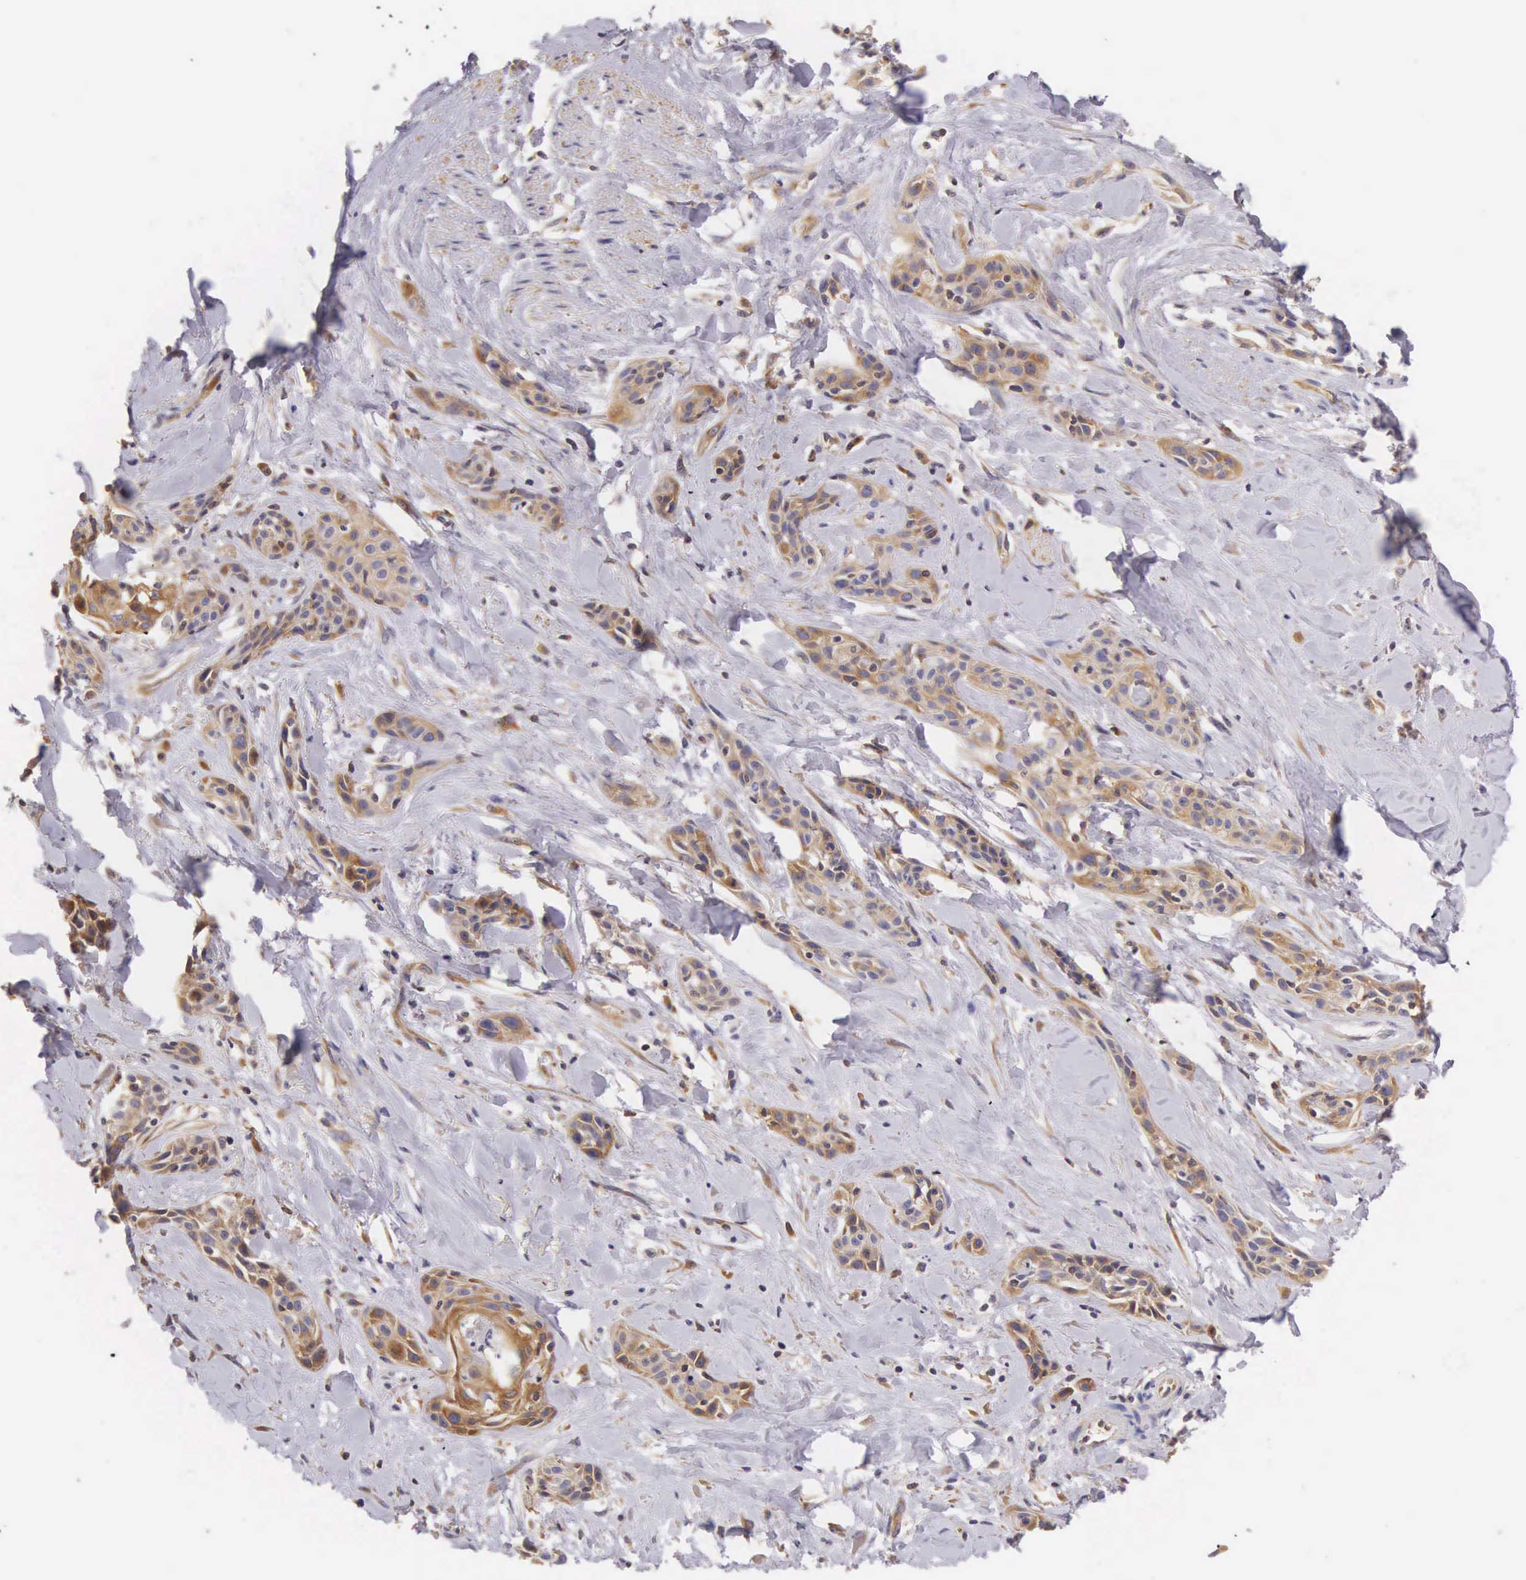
{"staining": {"intensity": "moderate", "quantity": ">75%", "location": "cytoplasmic/membranous"}, "tissue": "skin cancer", "cell_type": "Tumor cells", "image_type": "cancer", "snomed": [{"axis": "morphology", "description": "Squamous cell carcinoma, NOS"}, {"axis": "topography", "description": "Skin"}, {"axis": "topography", "description": "Anal"}], "caption": "A high-resolution micrograph shows immunohistochemistry (IHC) staining of skin squamous cell carcinoma, which reveals moderate cytoplasmic/membranous expression in approximately >75% of tumor cells. (Stains: DAB in brown, nuclei in blue, Microscopy: brightfield microscopy at high magnification).", "gene": "OSBPL3", "patient": {"sex": "male", "age": 64}}